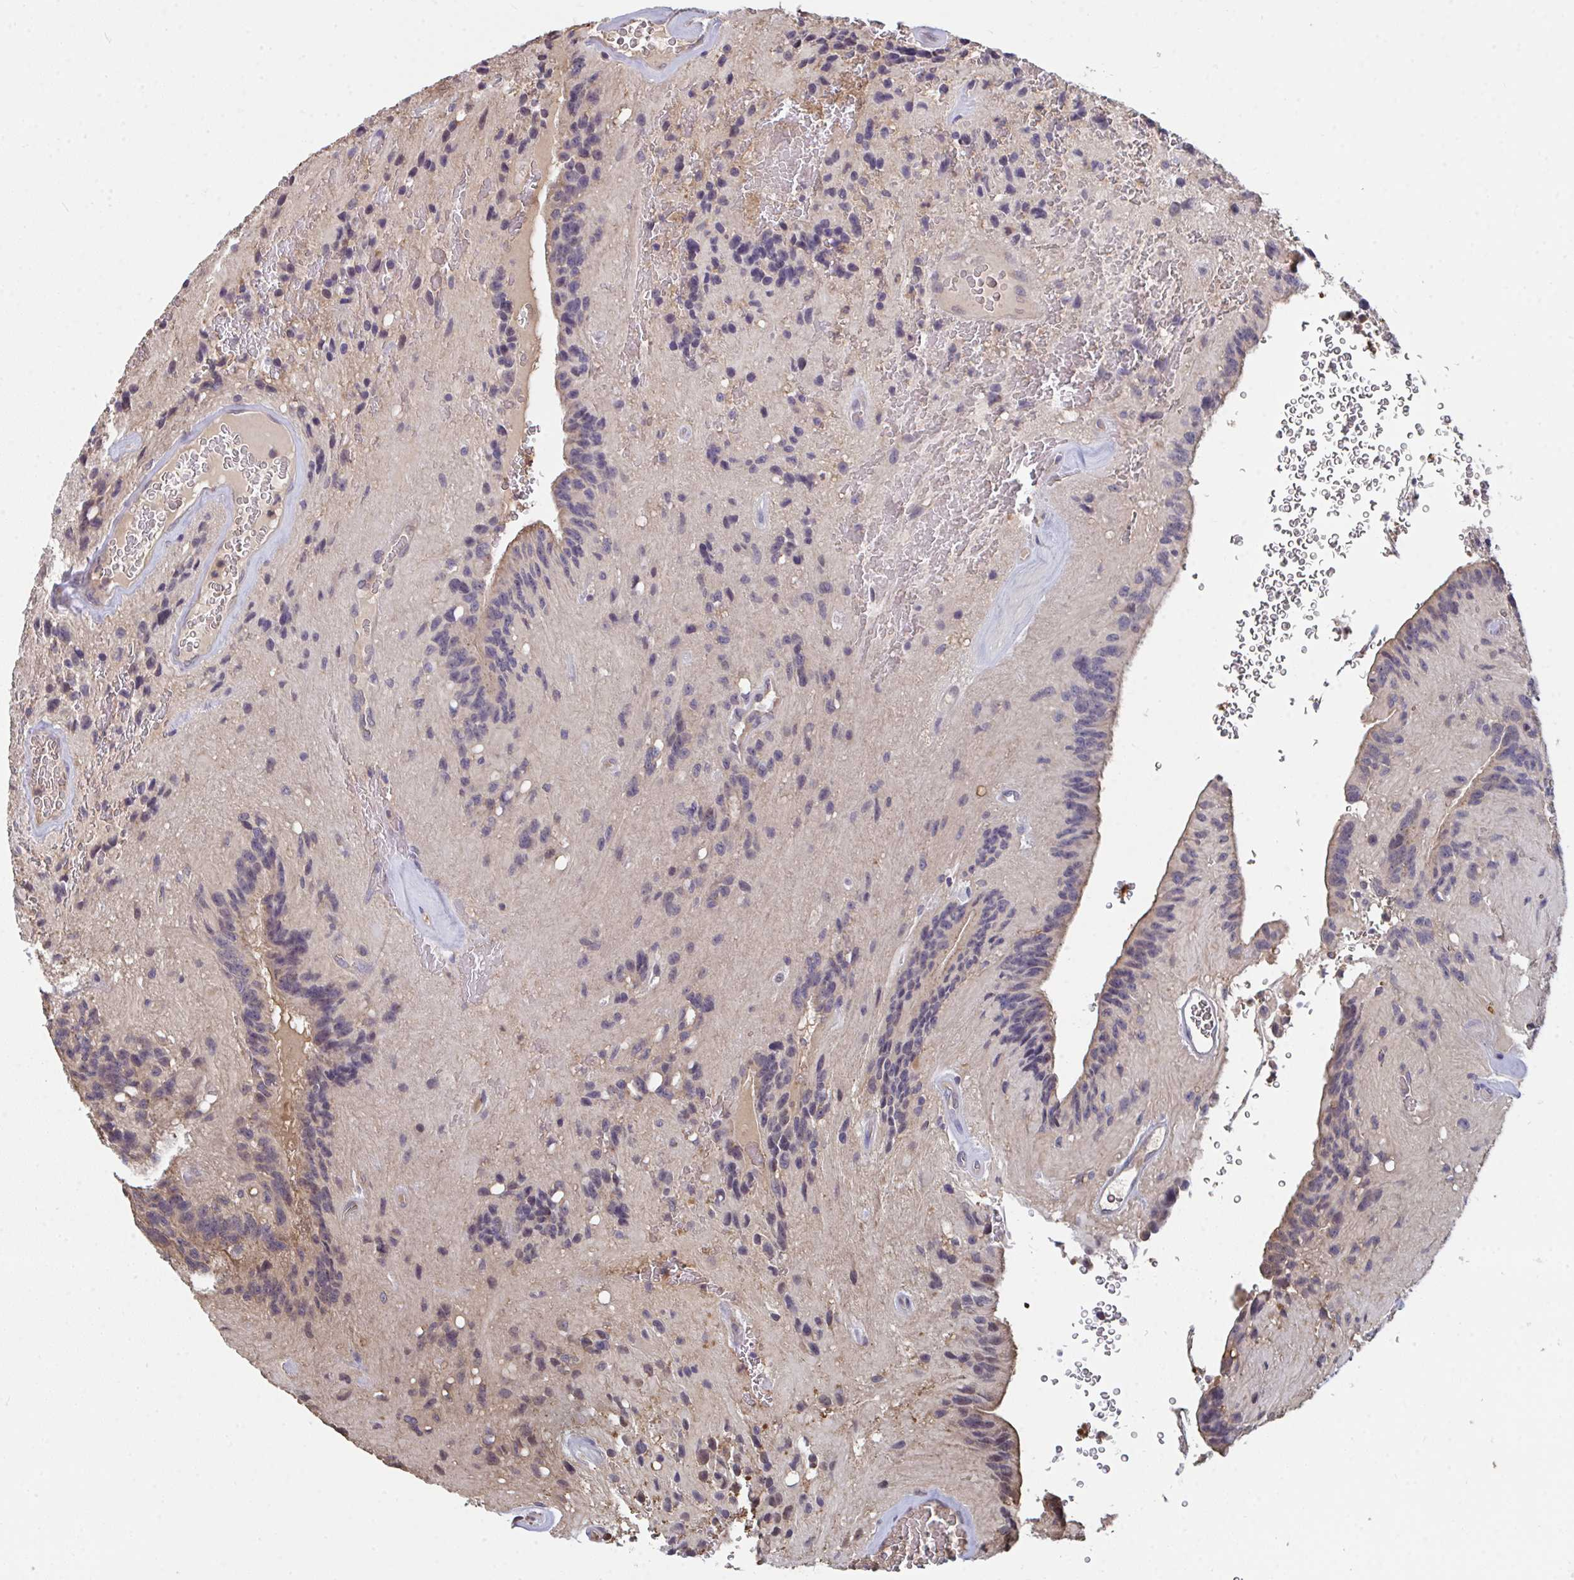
{"staining": {"intensity": "weak", "quantity": "<25%", "location": "nuclear"}, "tissue": "glioma", "cell_type": "Tumor cells", "image_type": "cancer", "snomed": [{"axis": "morphology", "description": "Glioma, malignant, Low grade"}, {"axis": "topography", "description": "Brain"}], "caption": "Photomicrograph shows no significant protein staining in tumor cells of malignant low-grade glioma. Brightfield microscopy of IHC stained with DAB (3,3'-diaminobenzidine) (brown) and hematoxylin (blue), captured at high magnification.", "gene": "TTC9C", "patient": {"sex": "male", "age": 31}}